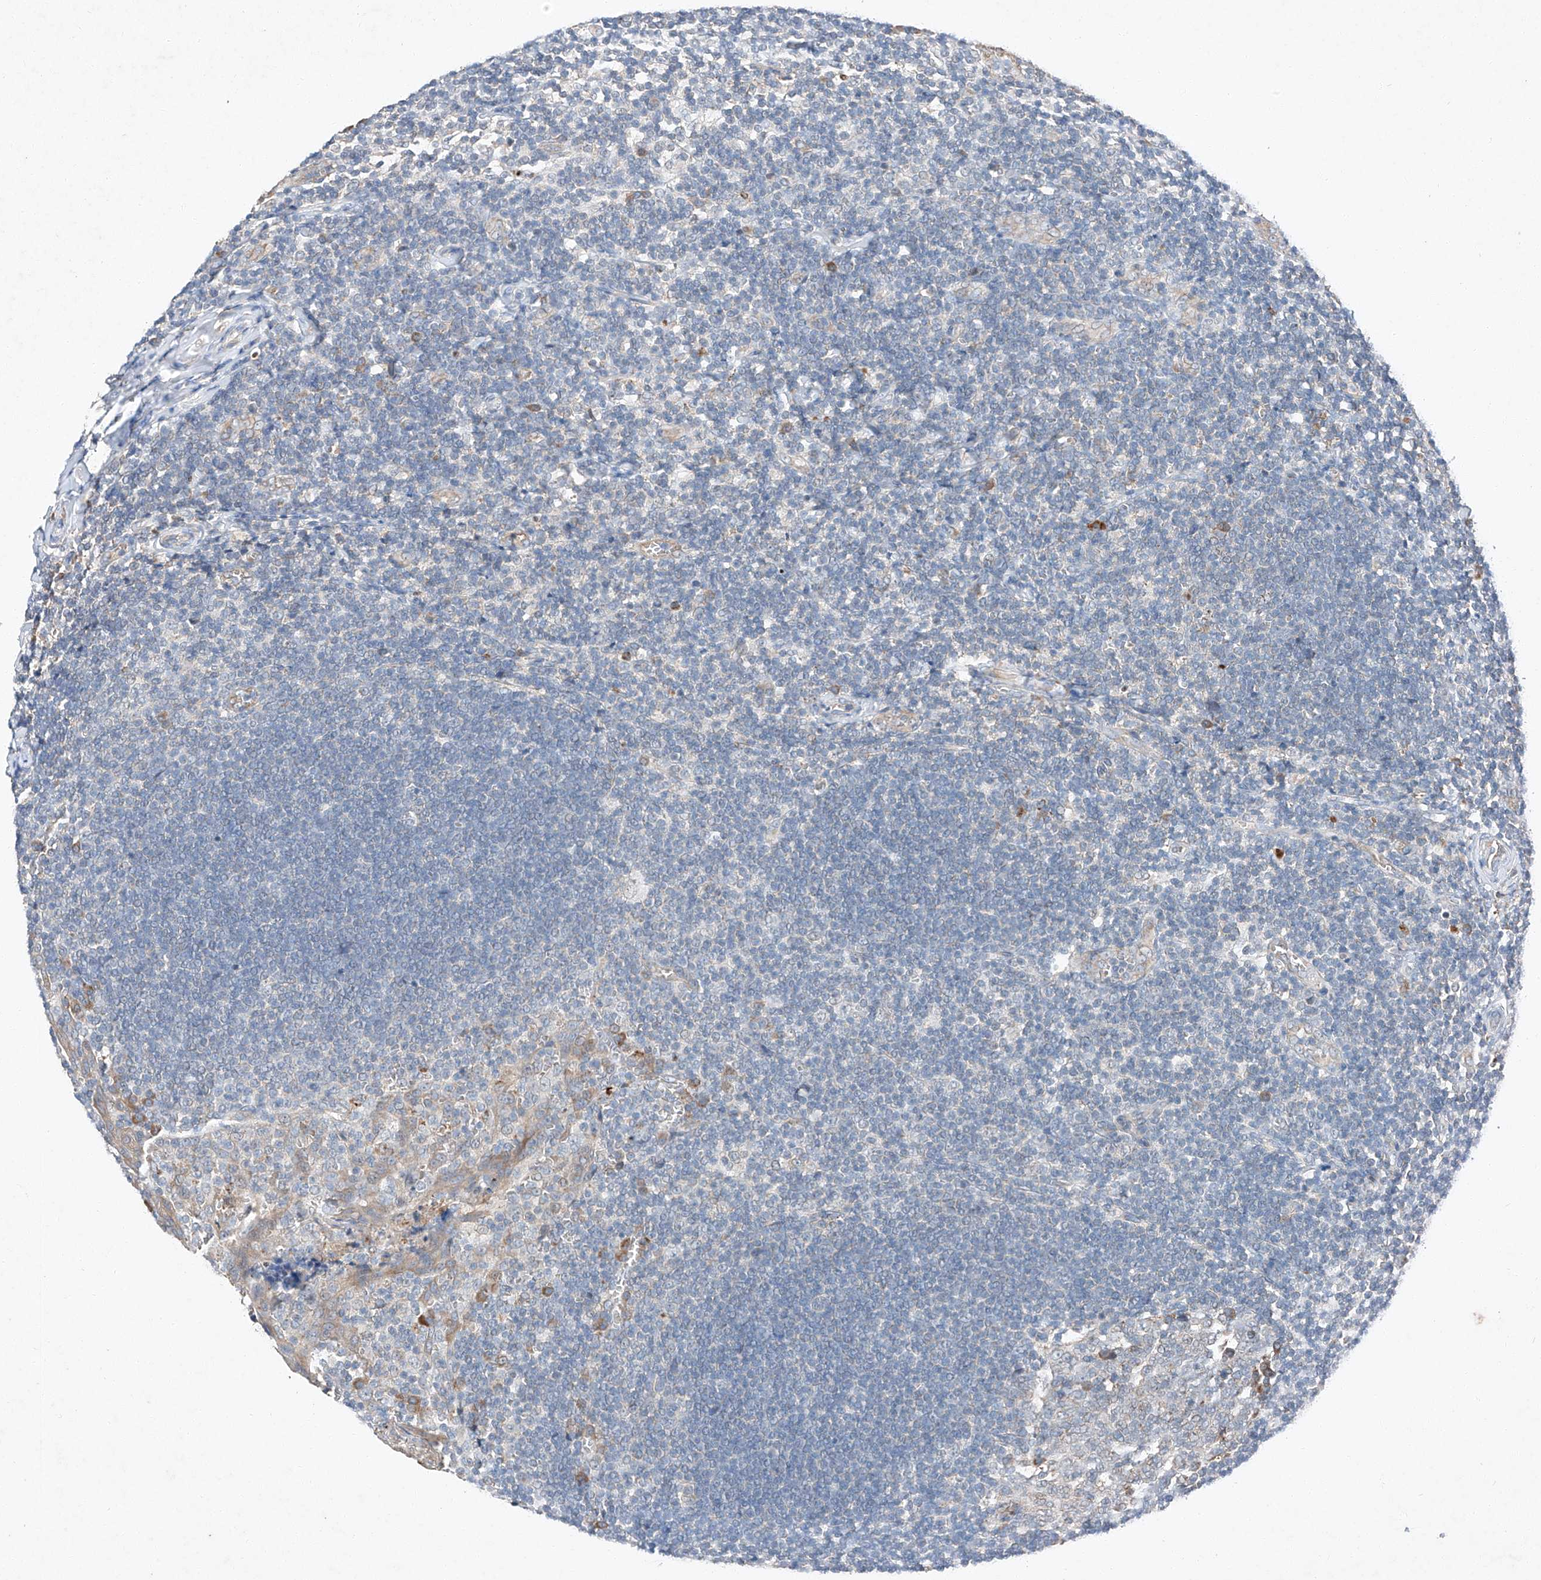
{"staining": {"intensity": "strong", "quantity": "<25%", "location": "cytoplasmic/membranous"}, "tissue": "tonsil", "cell_type": "Germinal center cells", "image_type": "normal", "snomed": [{"axis": "morphology", "description": "Normal tissue, NOS"}, {"axis": "topography", "description": "Tonsil"}], "caption": "IHC of unremarkable human tonsil demonstrates medium levels of strong cytoplasmic/membranous staining in about <25% of germinal center cells.", "gene": "RUSC1", "patient": {"sex": "male", "age": 27}}